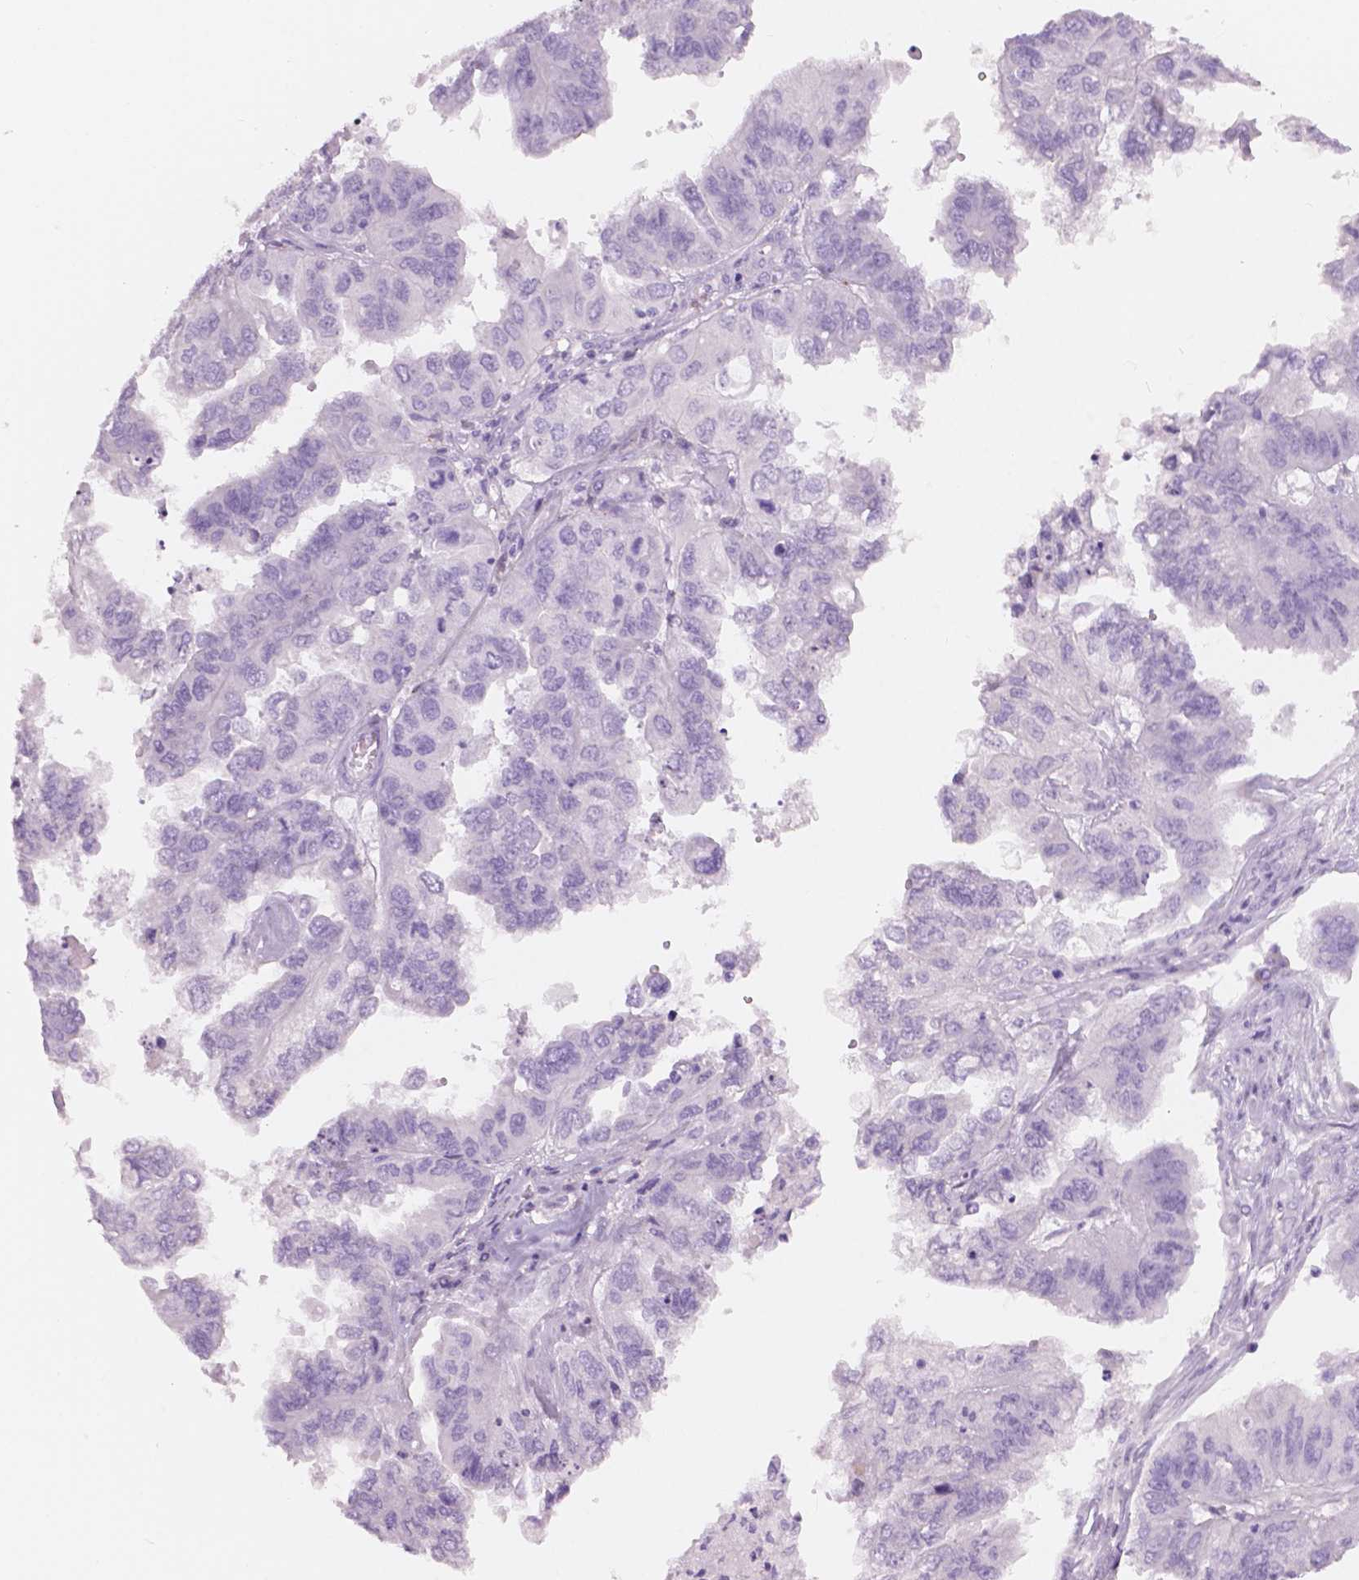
{"staining": {"intensity": "negative", "quantity": "none", "location": "none"}, "tissue": "ovarian cancer", "cell_type": "Tumor cells", "image_type": "cancer", "snomed": [{"axis": "morphology", "description": "Cystadenocarcinoma, serous, NOS"}, {"axis": "topography", "description": "Ovary"}], "caption": "Ovarian cancer (serous cystadenocarcinoma) was stained to show a protein in brown. There is no significant expression in tumor cells. The staining was performed using DAB (3,3'-diaminobenzidine) to visualize the protein expression in brown, while the nuclei were stained in blue with hematoxylin (Magnification: 20x).", "gene": "A4GNT", "patient": {"sex": "female", "age": 79}}